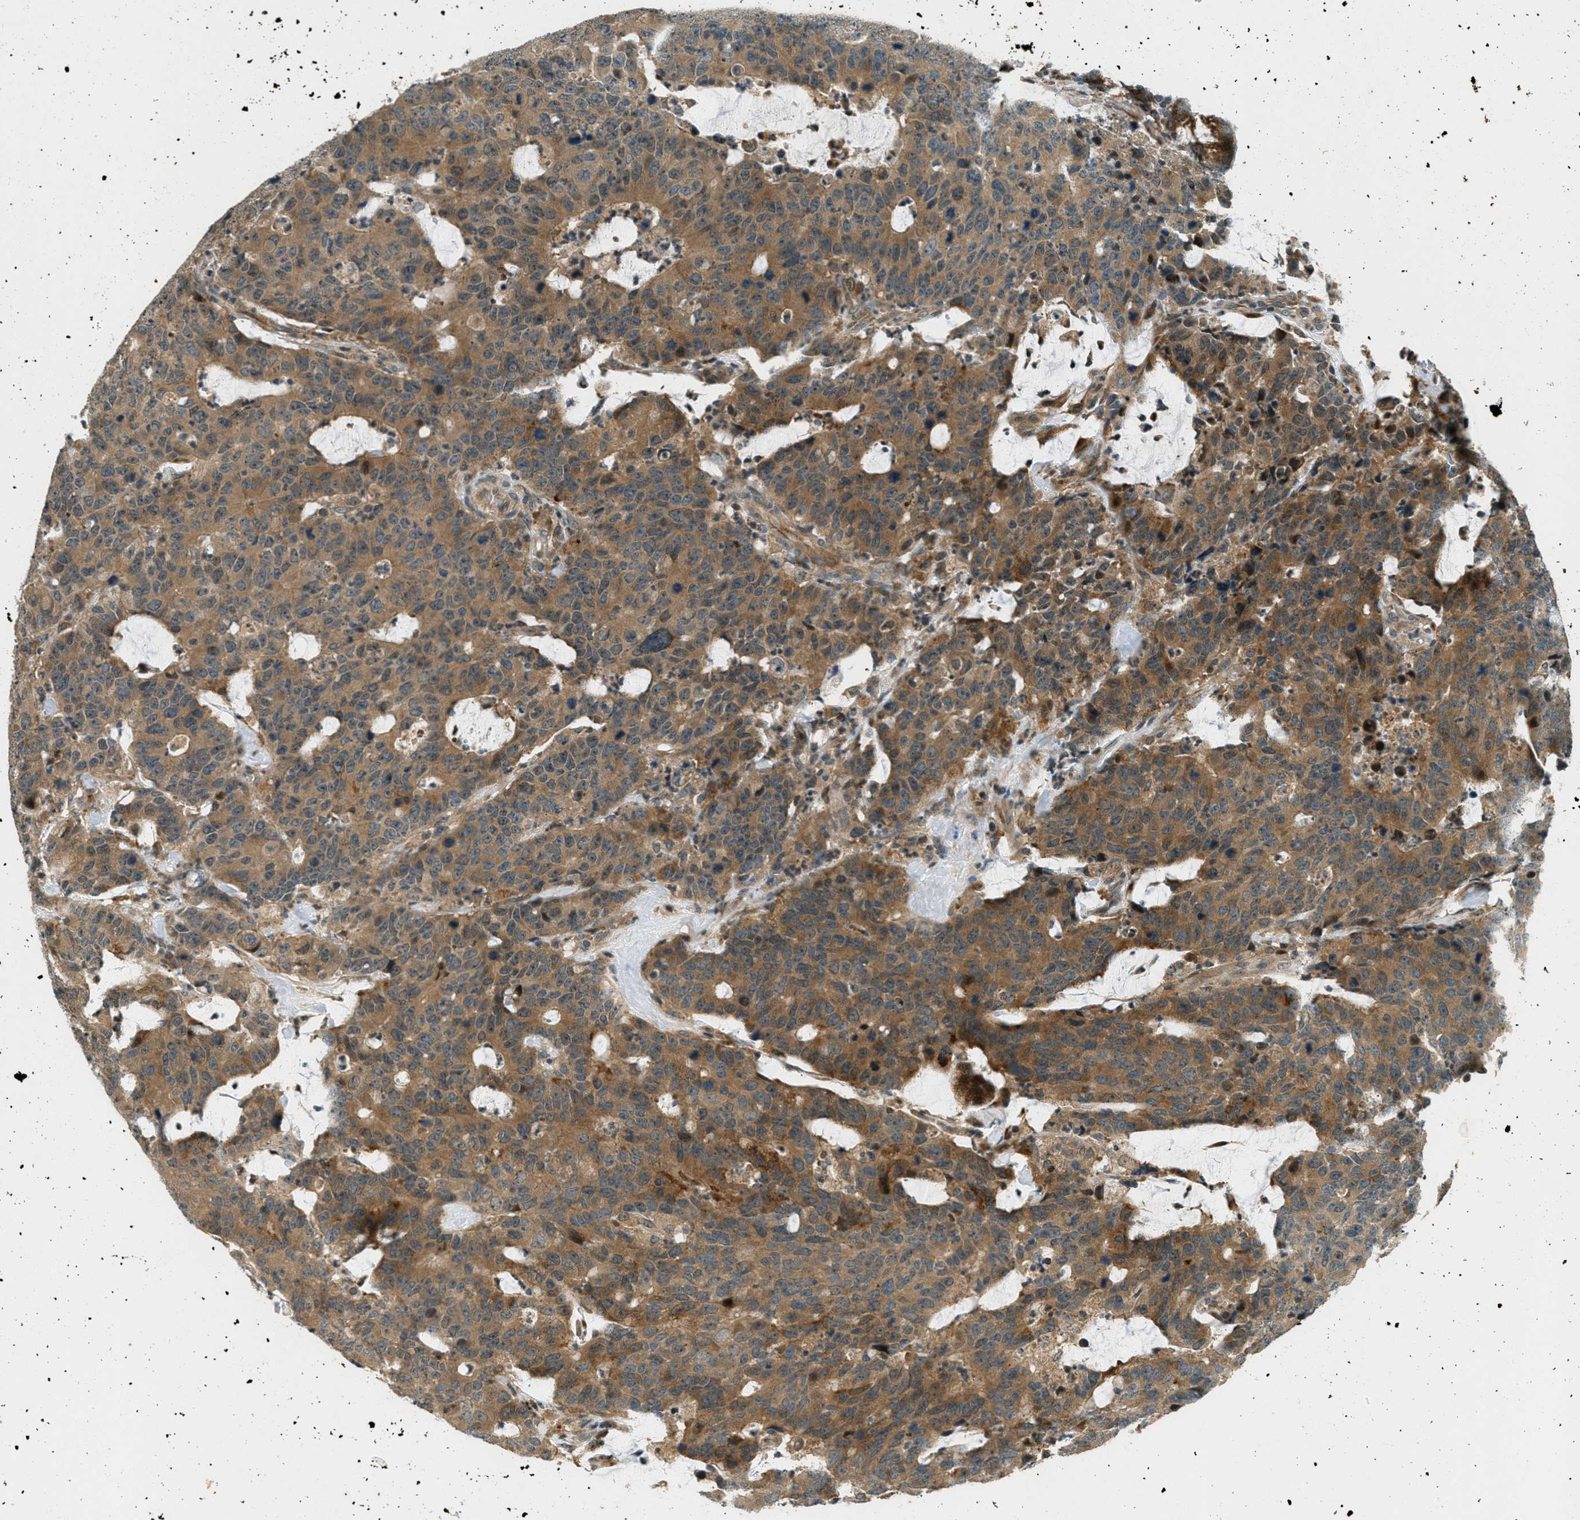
{"staining": {"intensity": "moderate", "quantity": ">75%", "location": "cytoplasmic/membranous"}, "tissue": "colorectal cancer", "cell_type": "Tumor cells", "image_type": "cancer", "snomed": [{"axis": "morphology", "description": "Adenocarcinoma, NOS"}, {"axis": "topography", "description": "Colon"}], "caption": "Protein staining demonstrates moderate cytoplasmic/membranous positivity in approximately >75% of tumor cells in colorectal cancer.", "gene": "PTPN23", "patient": {"sex": "female", "age": 86}}